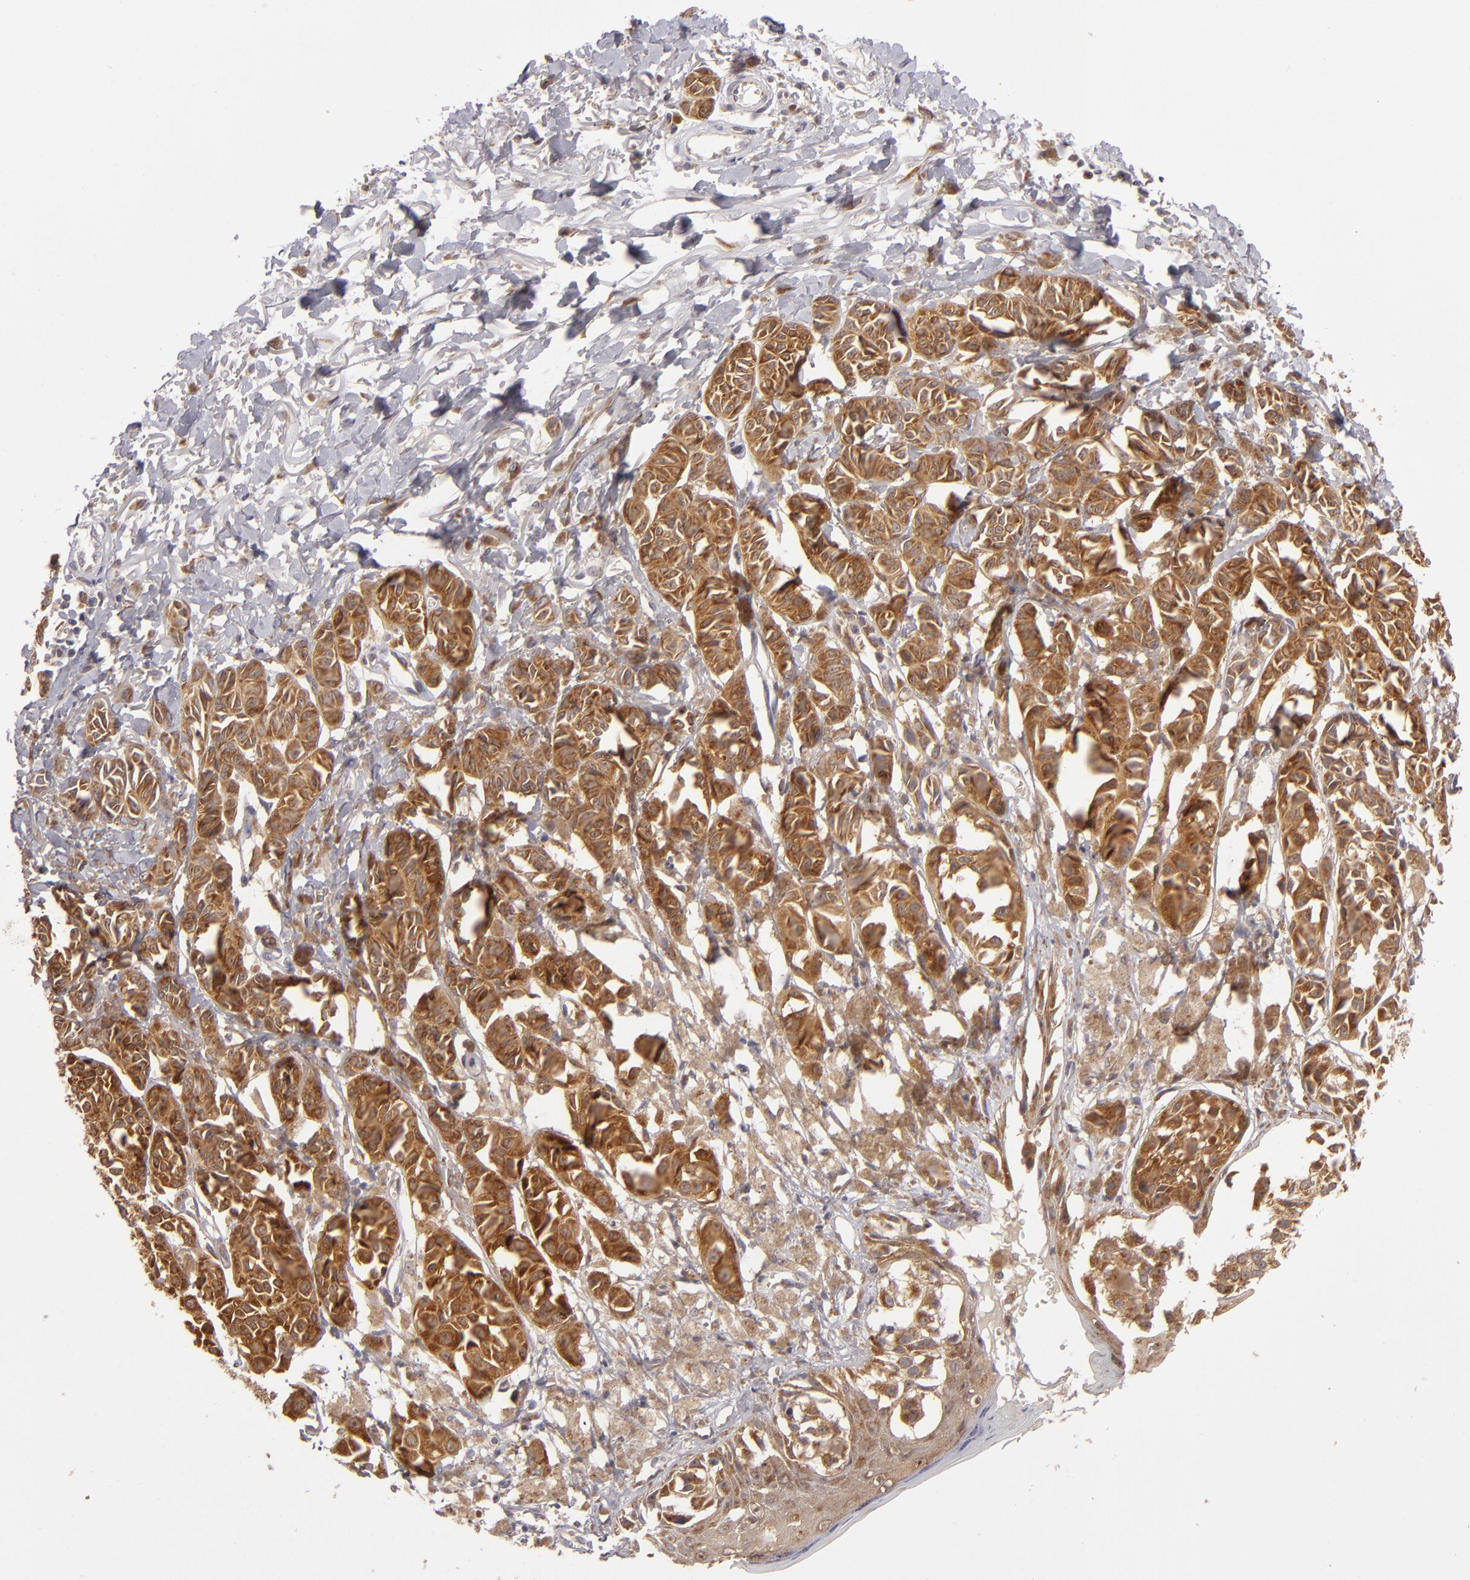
{"staining": {"intensity": "strong", "quantity": ">75%", "location": "cytoplasmic/membranous"}, "tissue": "melanoma", "cell_type": "Tumor cells", "image_type": "cancer", "snomed": [{"axis": "morphology", "description": "Malignant melanoma, NOS"}, {"axis": "topography", "description": "Skin"}], "caption": "Melanoma stained with DAB immunohistochemistry (IHC) reveals high levels of strong cytoplasmic/membranous expression in about >75% of tumor cells.", "gene": "SH2D4A", "patient": {"sex": "male", "age": 76}}